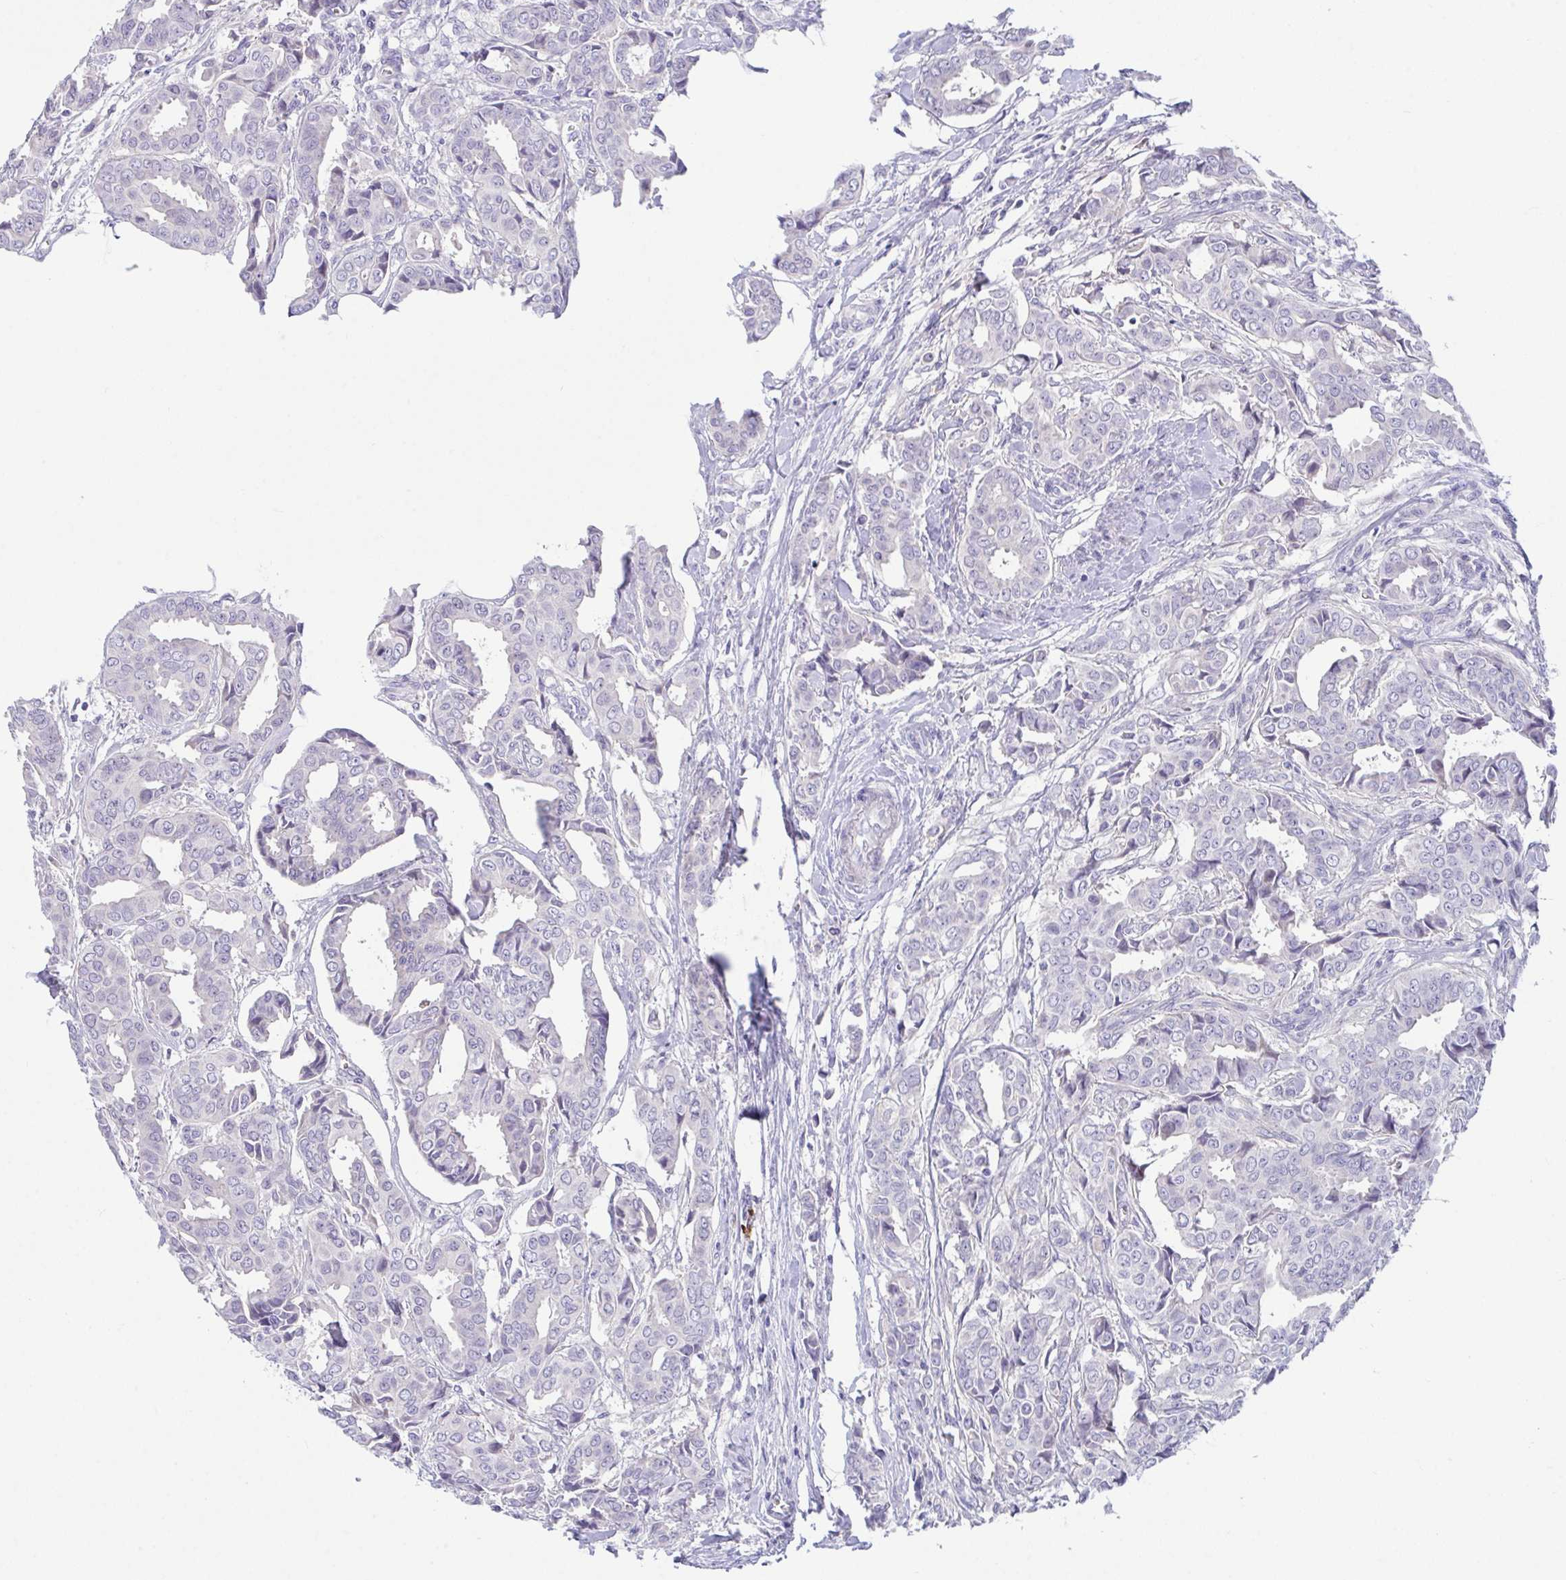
{"staining": {"intensity": "negative", "quantity": "none", "location": "none"}, "tissue": "breast cancer", "cell_type": "Tumor cells", "image_type": "cancer", "snomed": [{"axis": "morphology", "description": "Duct carcinoma"}, {"axis": "topography", "description": "Breast"}], "caption": "Tumor cells are negative for brown protein staining in invasive ductal carcinoma (breast).", "gene": "DTX3", "patient": {"sex": "female", "age": 45}}